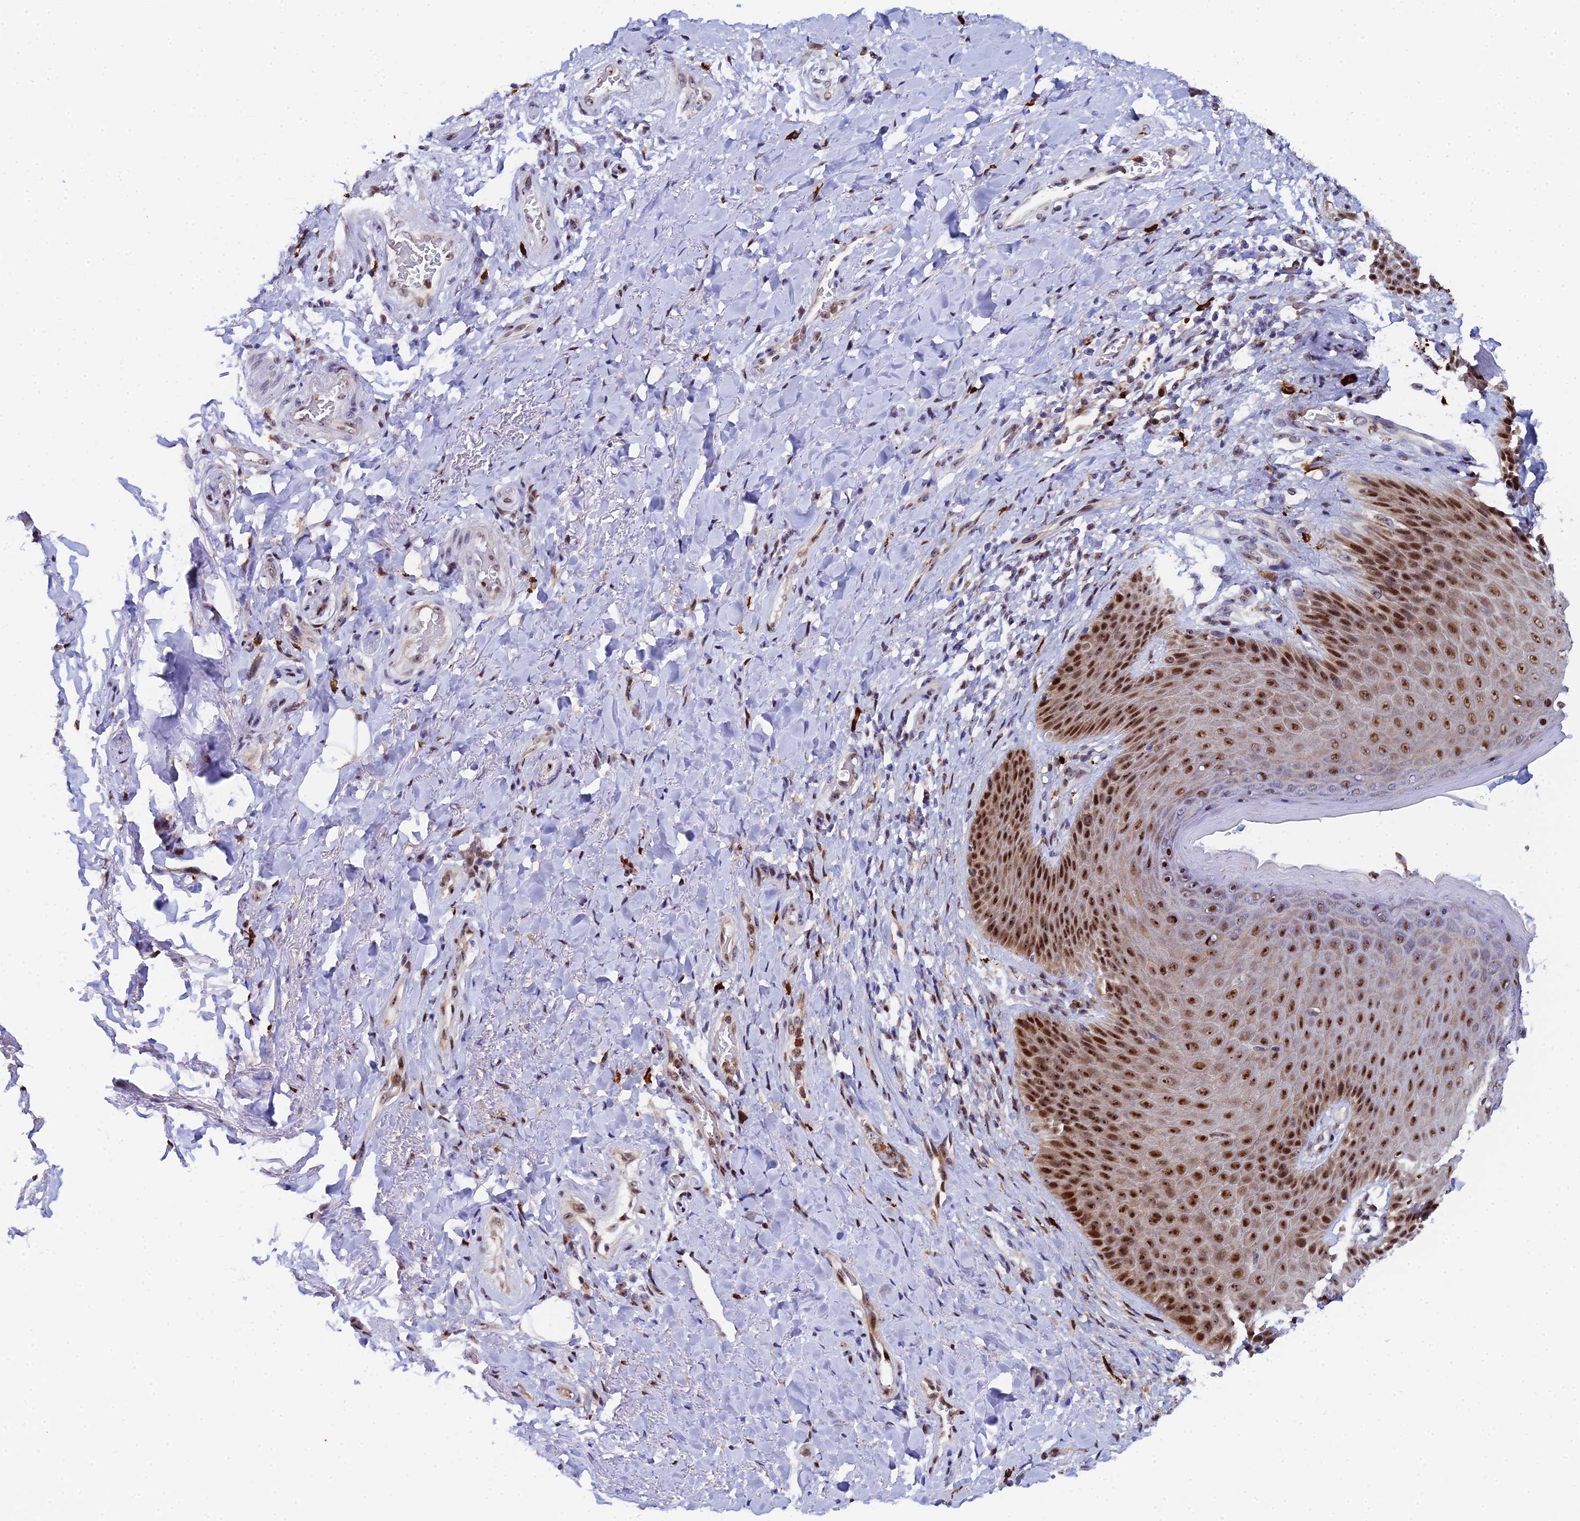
{"staining": {"intensity": "strong", "quantity": ">75%", "location": "cytoplasmic/membranous,nuclear"}, "tissue": "skin", "cell_type": "Epidermal cells", "image_type": "normal", "snomed": [{"axis": "morphology", "description": "Normal tissue, NOS"}, {"axis": "topography", "description": "Anal"}], "caption": "Skin stained with DAB (3,3'-diaminobenzidine) IHC exhibits high levels of strong cytoplasmic/membranous,nuclear positivity in about >75% of epidermal cells.", "gene": "TIFA", "patient": {"sex": "female", "age": 89}}